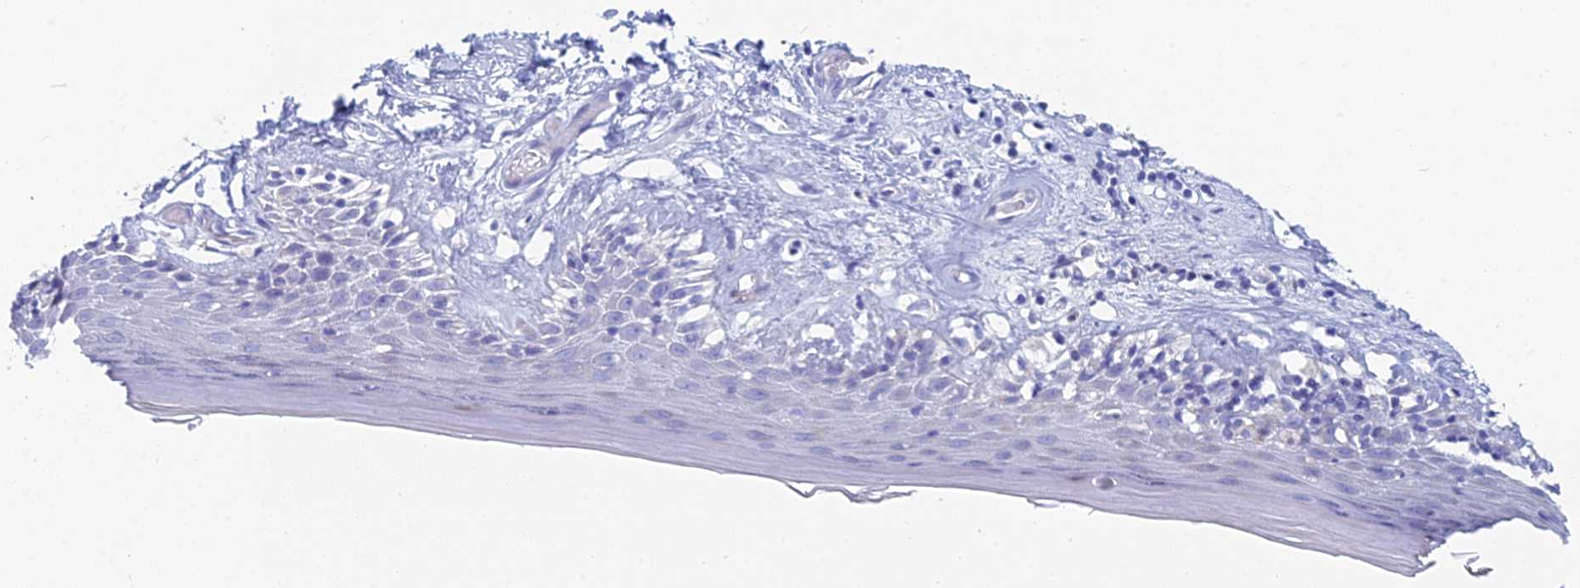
{"staining": {"intensity": "moderate", "quantity": "<25%", "location": "cytoplasmic/membranous"}, "tissue": "skin", "cell_type": "Epidermal cells", "image_type": "normal", "snomed": [{"axis": "morphology", "description": "Normal tissue, NOS"}, {"axis": "topography", "description": "Adipose tissue"}, {"axis": "topography", "description": "Vascular tissue"}, {"axis": "topography", "description": "Vulva"}, {"axis": "topography", "description": "Peripheral nerve tissue"}], "caption": "Unremarkable skin was stained to show a protein in brown. There is low levels of moderate cytoplasmic/membranous expression in approximately <25% of epidermal cells.", "gene": "ACSM1", "patient": {"sex": "female", "age": 86}}